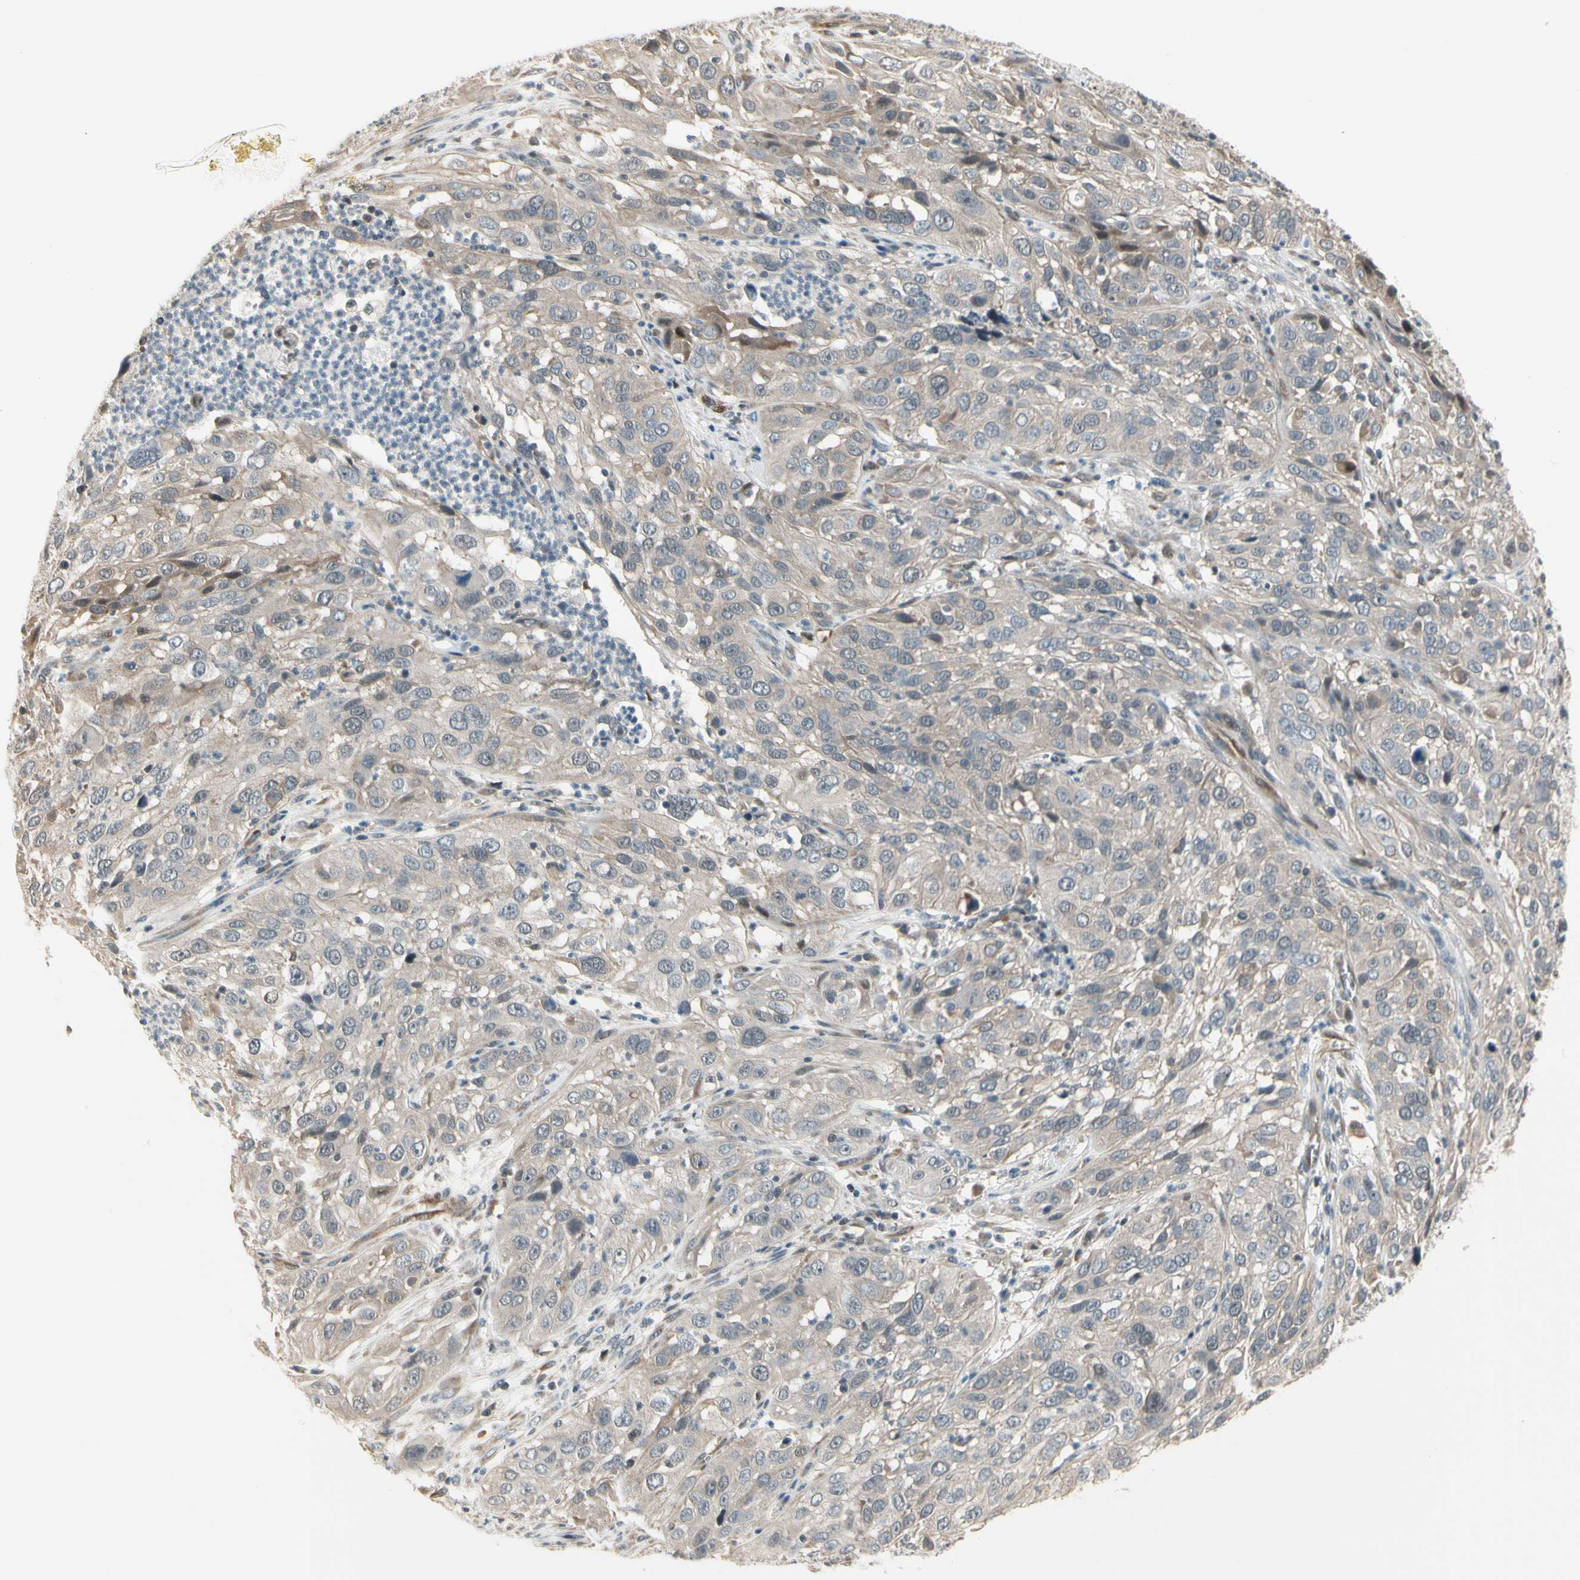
{"staining": {"intensity": "weak", "quantity": "25%-75%", "location": "cytoplasmic/membranous"}, "tissue": "cervical cancer", "cell_type": "Tumor cells", "image_type": "cancer", "snomed": [{"axis": "morphology", "description": "Squamous cell carcinoma, NOS"}, {"axis": "topography", "description": "Cervix"}], "caption": "IHC of human cervical cancer shows low levels of weak cytoplasmic/membranous positivity in about 25%-75% of tumor cells. The staining was performed using DAB to visualize the protein expression in brown, while the nuclei were stained in blue with hematoxylin (Magnification: 20x).", "gene": "SVBP", "patient": {"sex": "female", "age": 32}}